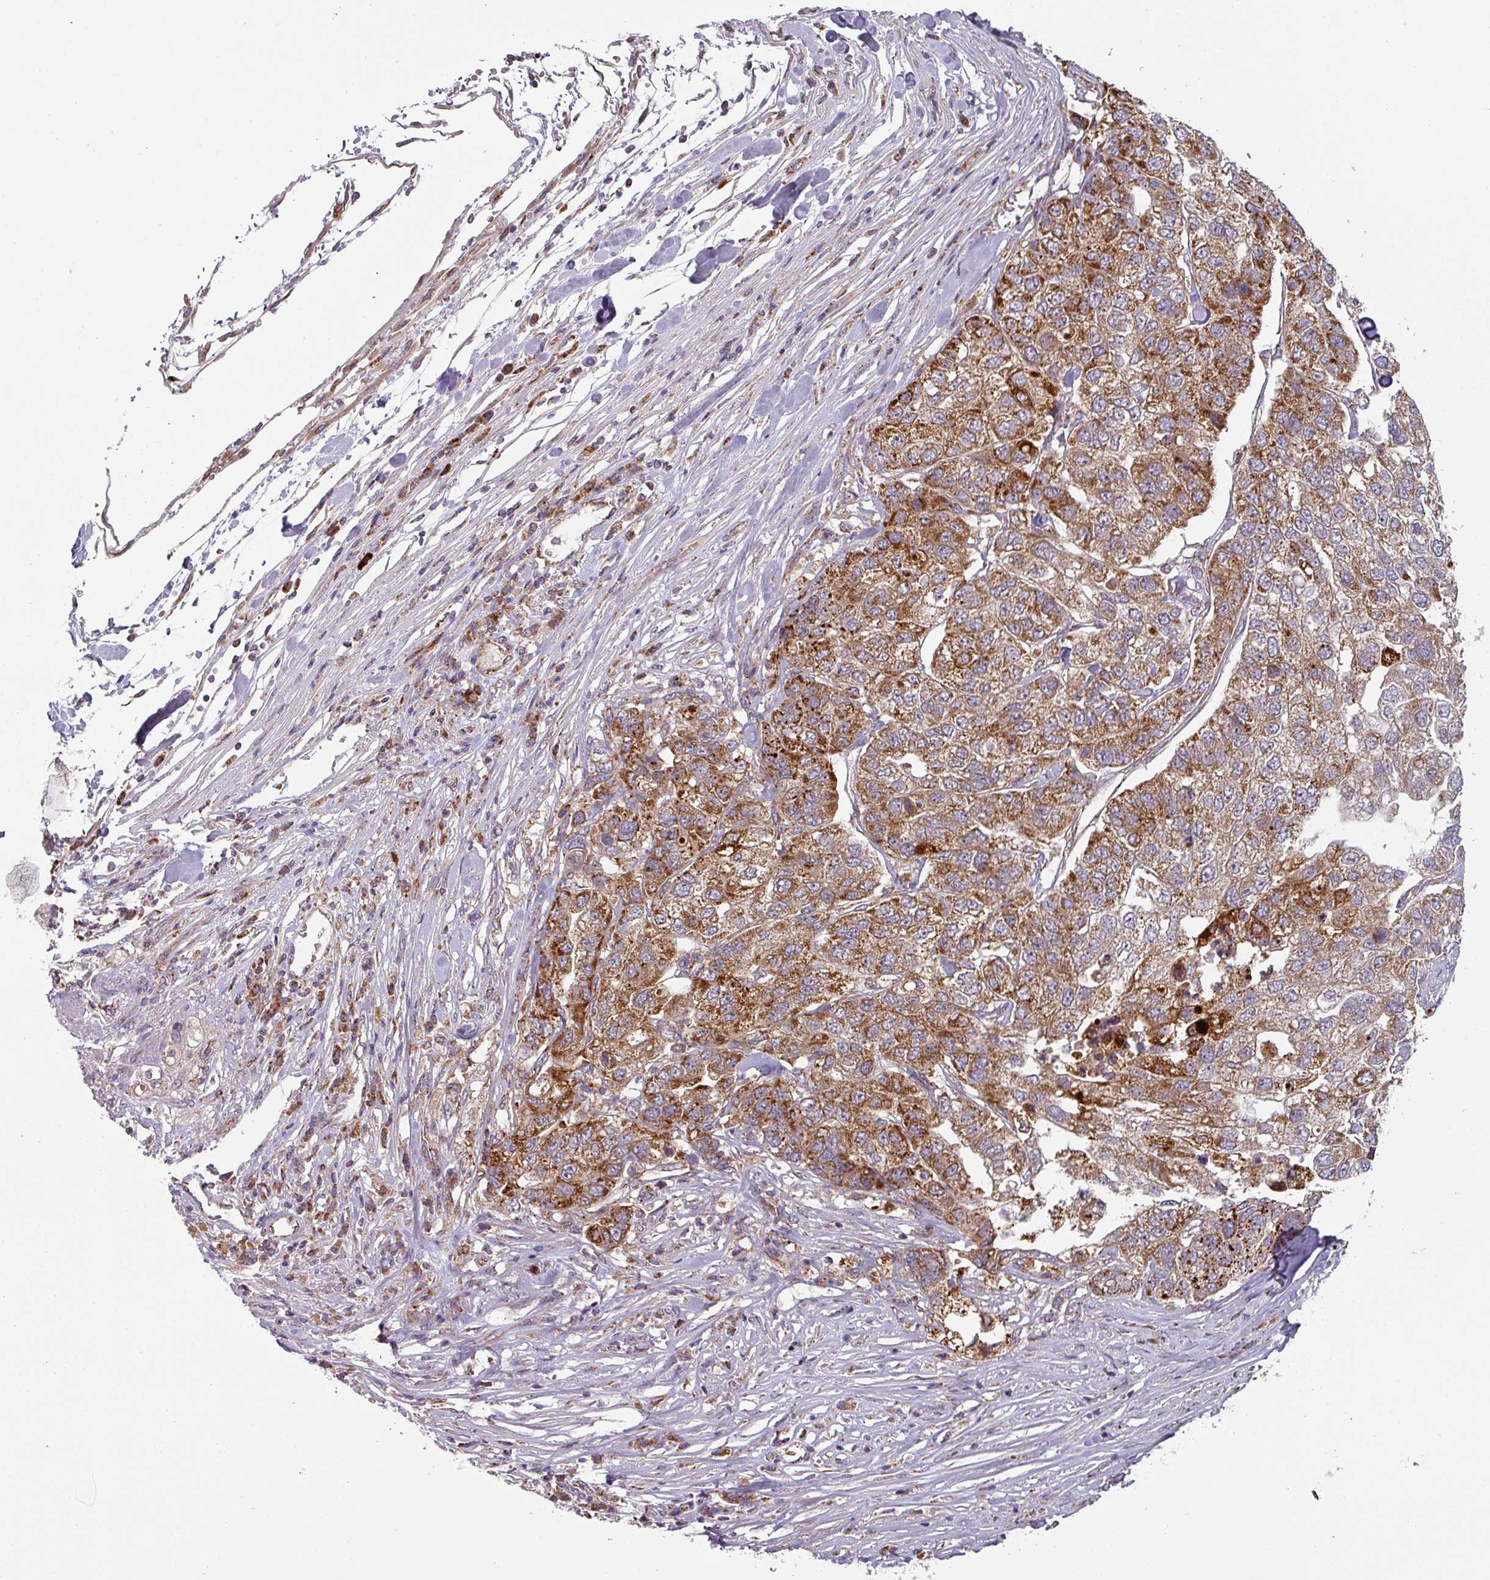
{"staining": {"intensity": "strong", "quantity": ">75%", "location": "cytoplasmic/membranous"}, "tissue": "pancreatic cancer", "cell_type": "Tumor cells", "image_type": "cancer", "snomed": [{"axis": "morphology", "description": "Adenocarcinoma, NOS"}, {"axis": "topography", "description": "Pancreas"}], "caption": "Immunohistochemical staining of human adenocarcinoma (pancreatic) exhibits high levels of strong cytoplasmic/membranous staining in about >75% of tumor cells. The staining is performed using DAB brown chromogen to label protein expression. The nuclei are counter-stained blue using hematoxylin.", "gene": "MRPS16", "patient": {"sex": "female", "age": 61}}